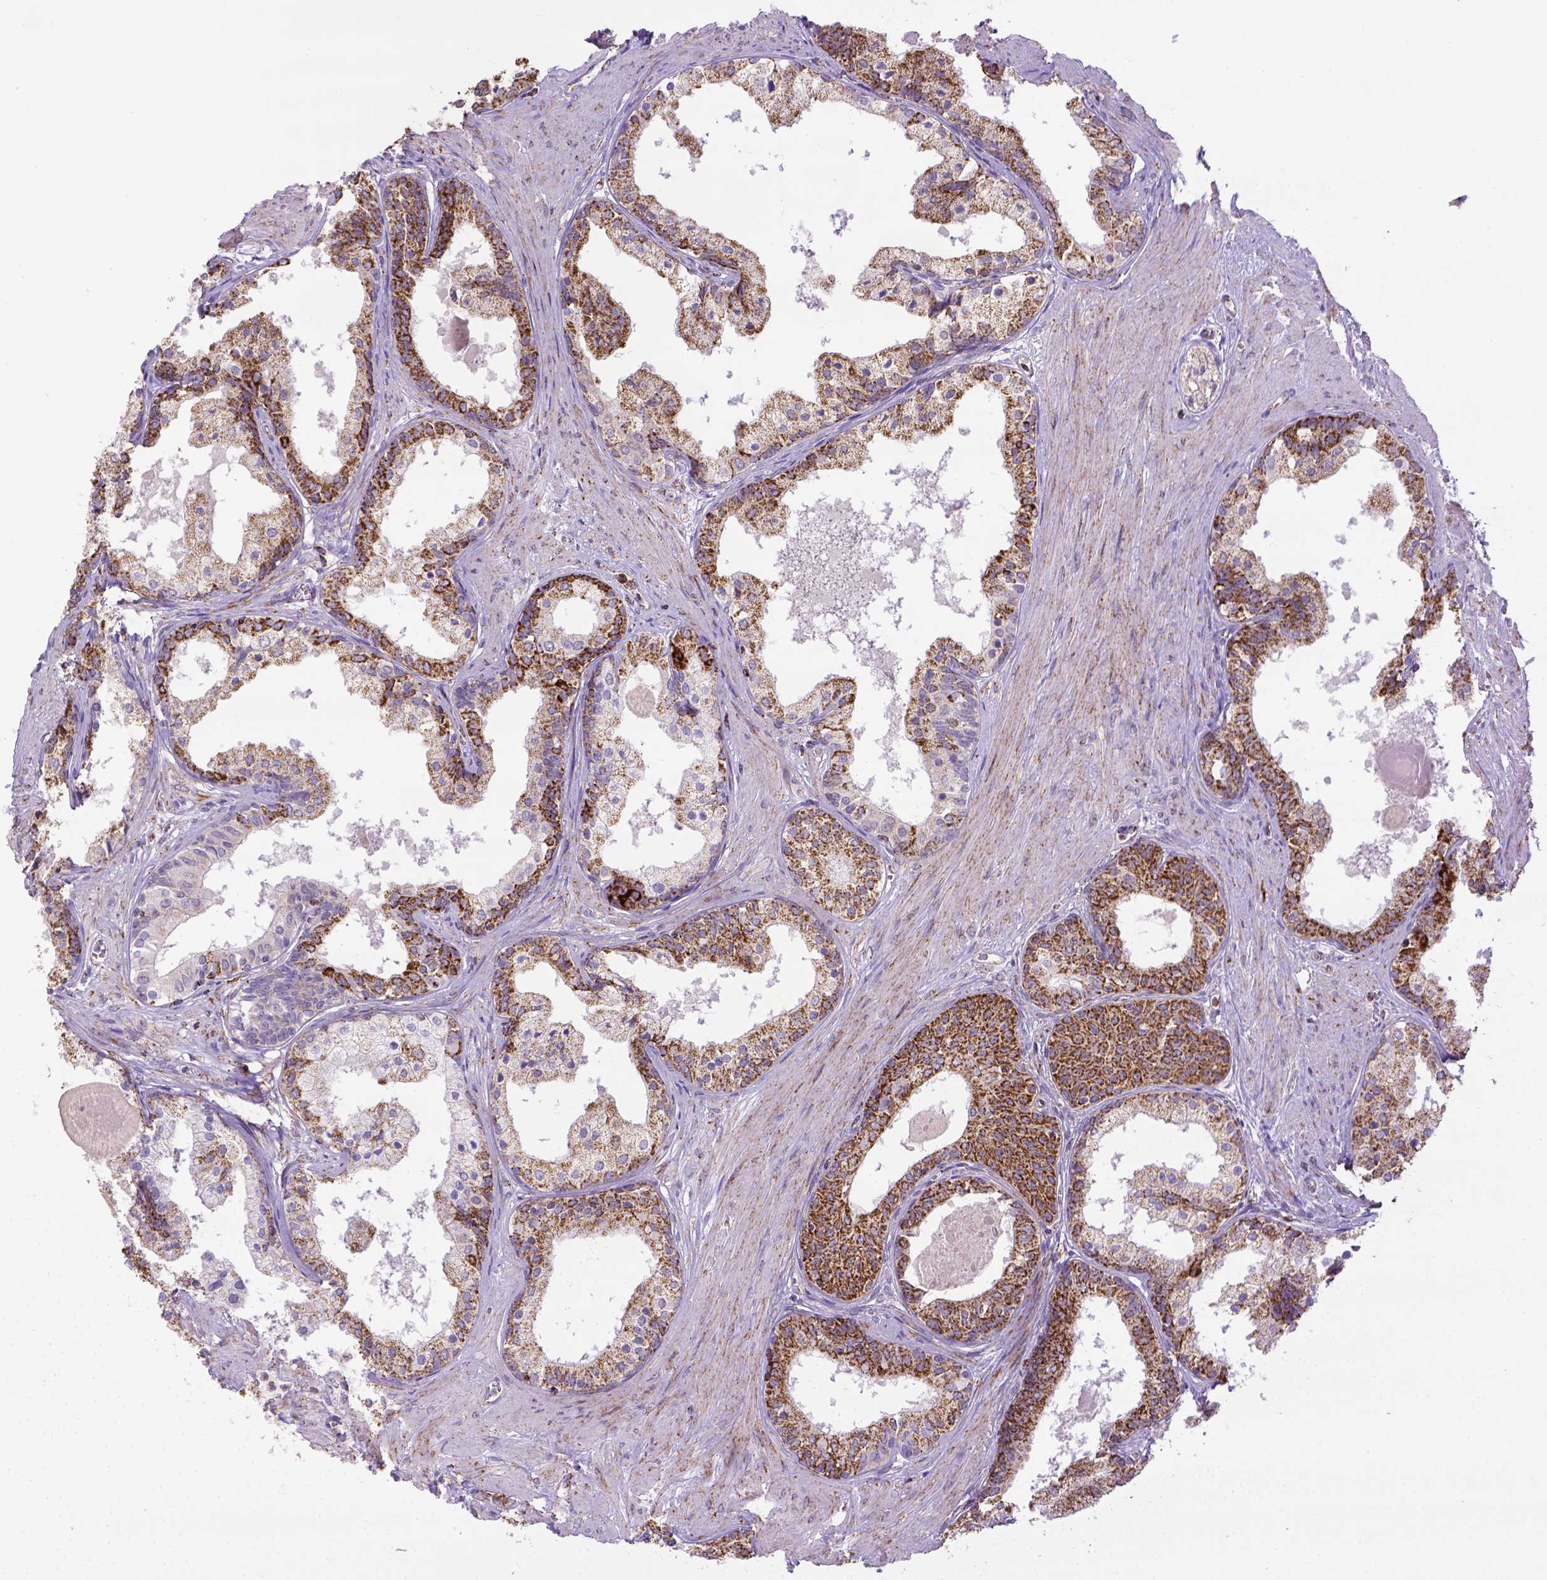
{"staining": {"intensity": "strong", "quantity": ">75%", "location": "cytoplasmic/membranous"}, "tissue": "prostate", "cell_type": "Glandular cells", "image_type": "normal", "snomed": [{"axis": "morphology", "description": "Normal tissue, NOS"}, {"axis": "topography", "description": "Prostate"}], "caption": "High-magnification brightfield microscopy of unremarkable prostate stained with DAB (3,3'-diaminobenzidine) (brown) and counterstained with hematoxylin (blue). glandular cells exhibit strong cytoplasmic/membranous positivity is appreciated in about>75% of cells.", "gene": "MT", "patient": {"sex": "male", "age": 61}}